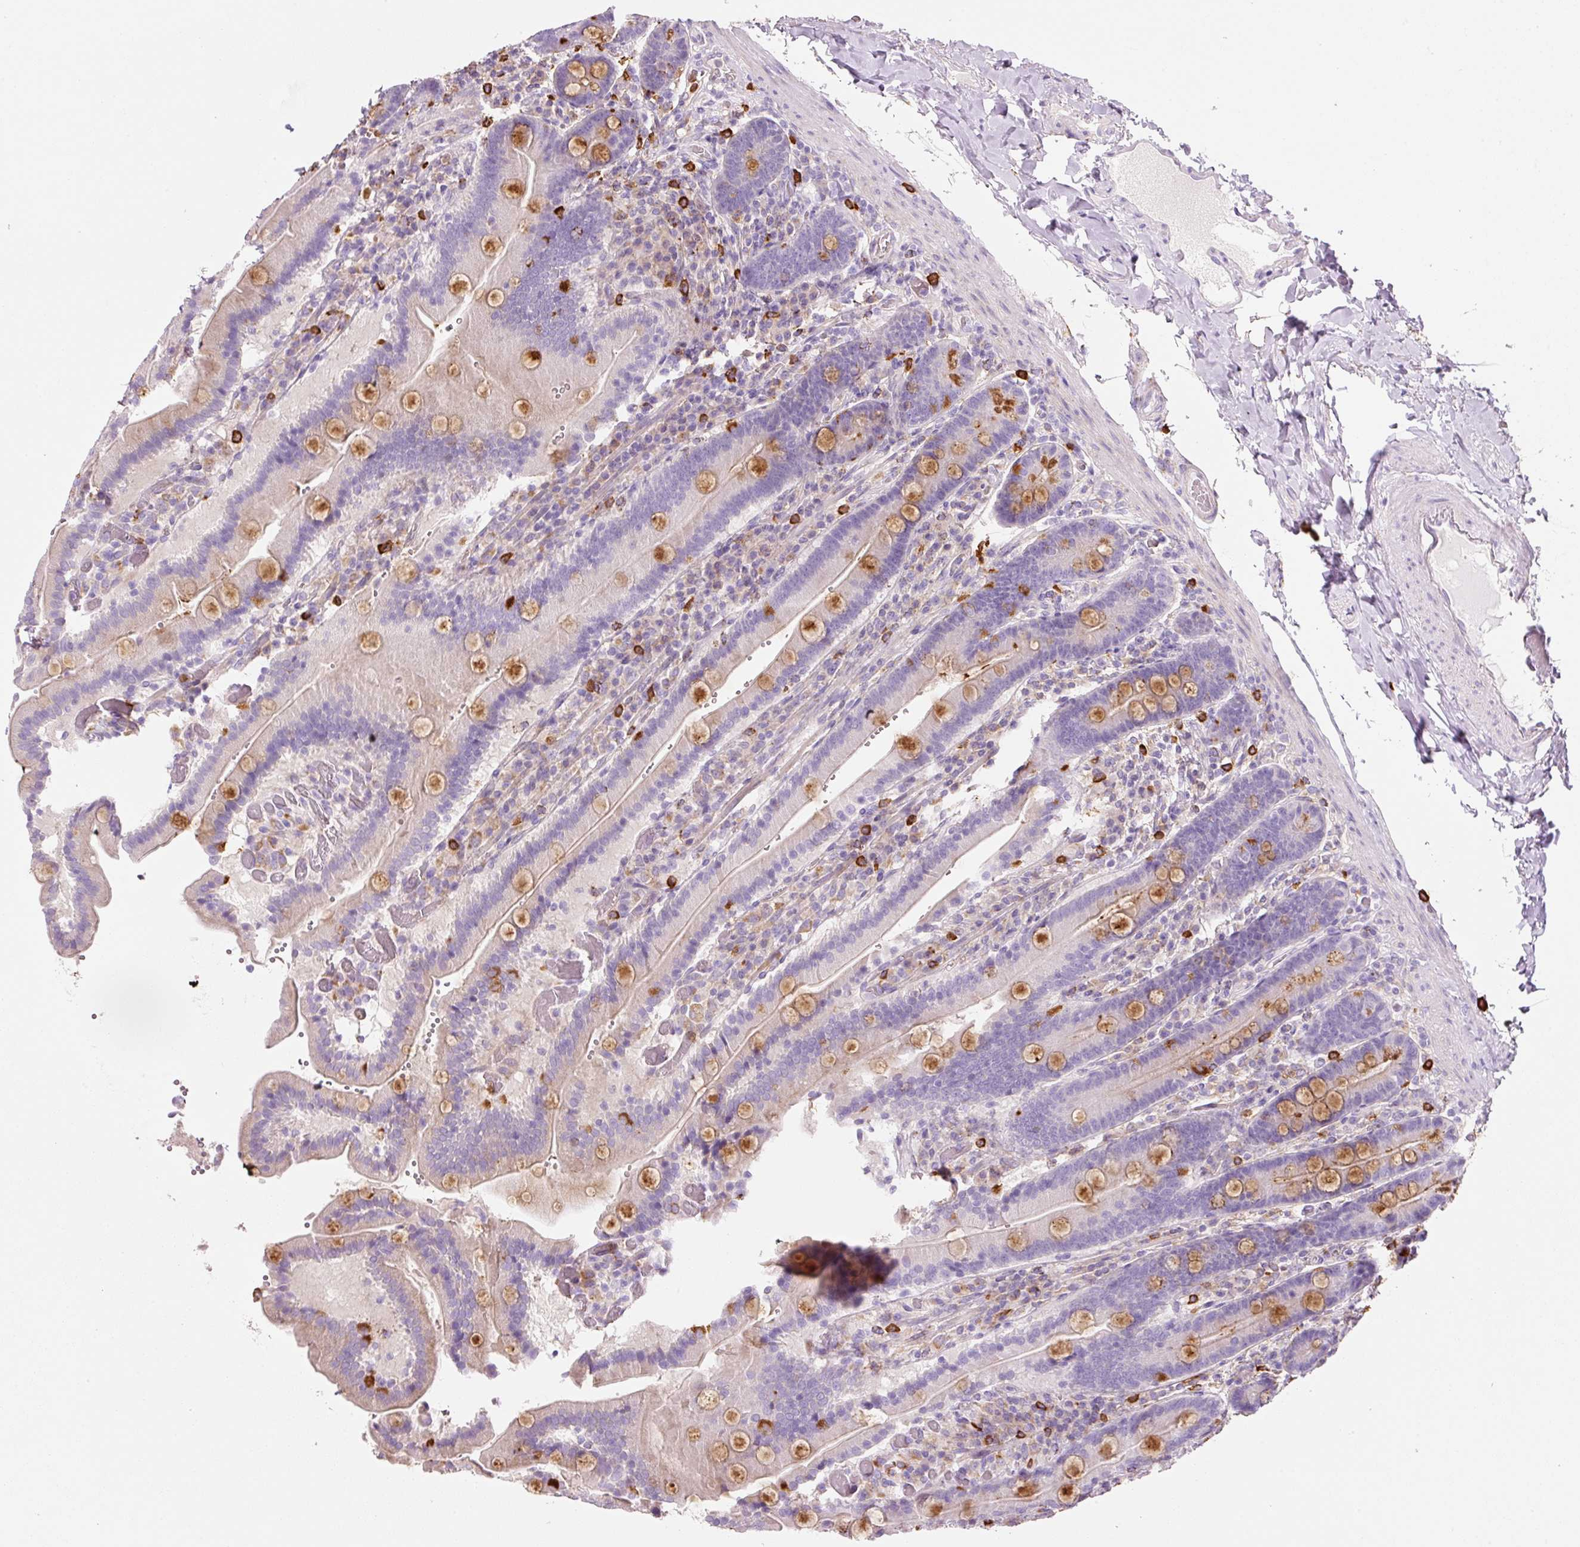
{"staining": {"intensity": "moderate", "quantity": "<25%", "location": "cytoplasmic/membranous"}, "tissue": "duodenum", "cell_type": "Glandular cells", "image_type": "normal", "snomed": [{"axis": "morphology", "description": "Normal tissue, NOS"}, {"axis": "topography", "description": "Duodenum"}], "caption": "This micrograph exhibits immunohistochemistry staining of normal human duodenum, with low moderate cytoplasmic/membranous expression in approximately <25% of glandular cells.", "gene": "TMC8", "patient": {"sex": "female", "age": 62}}